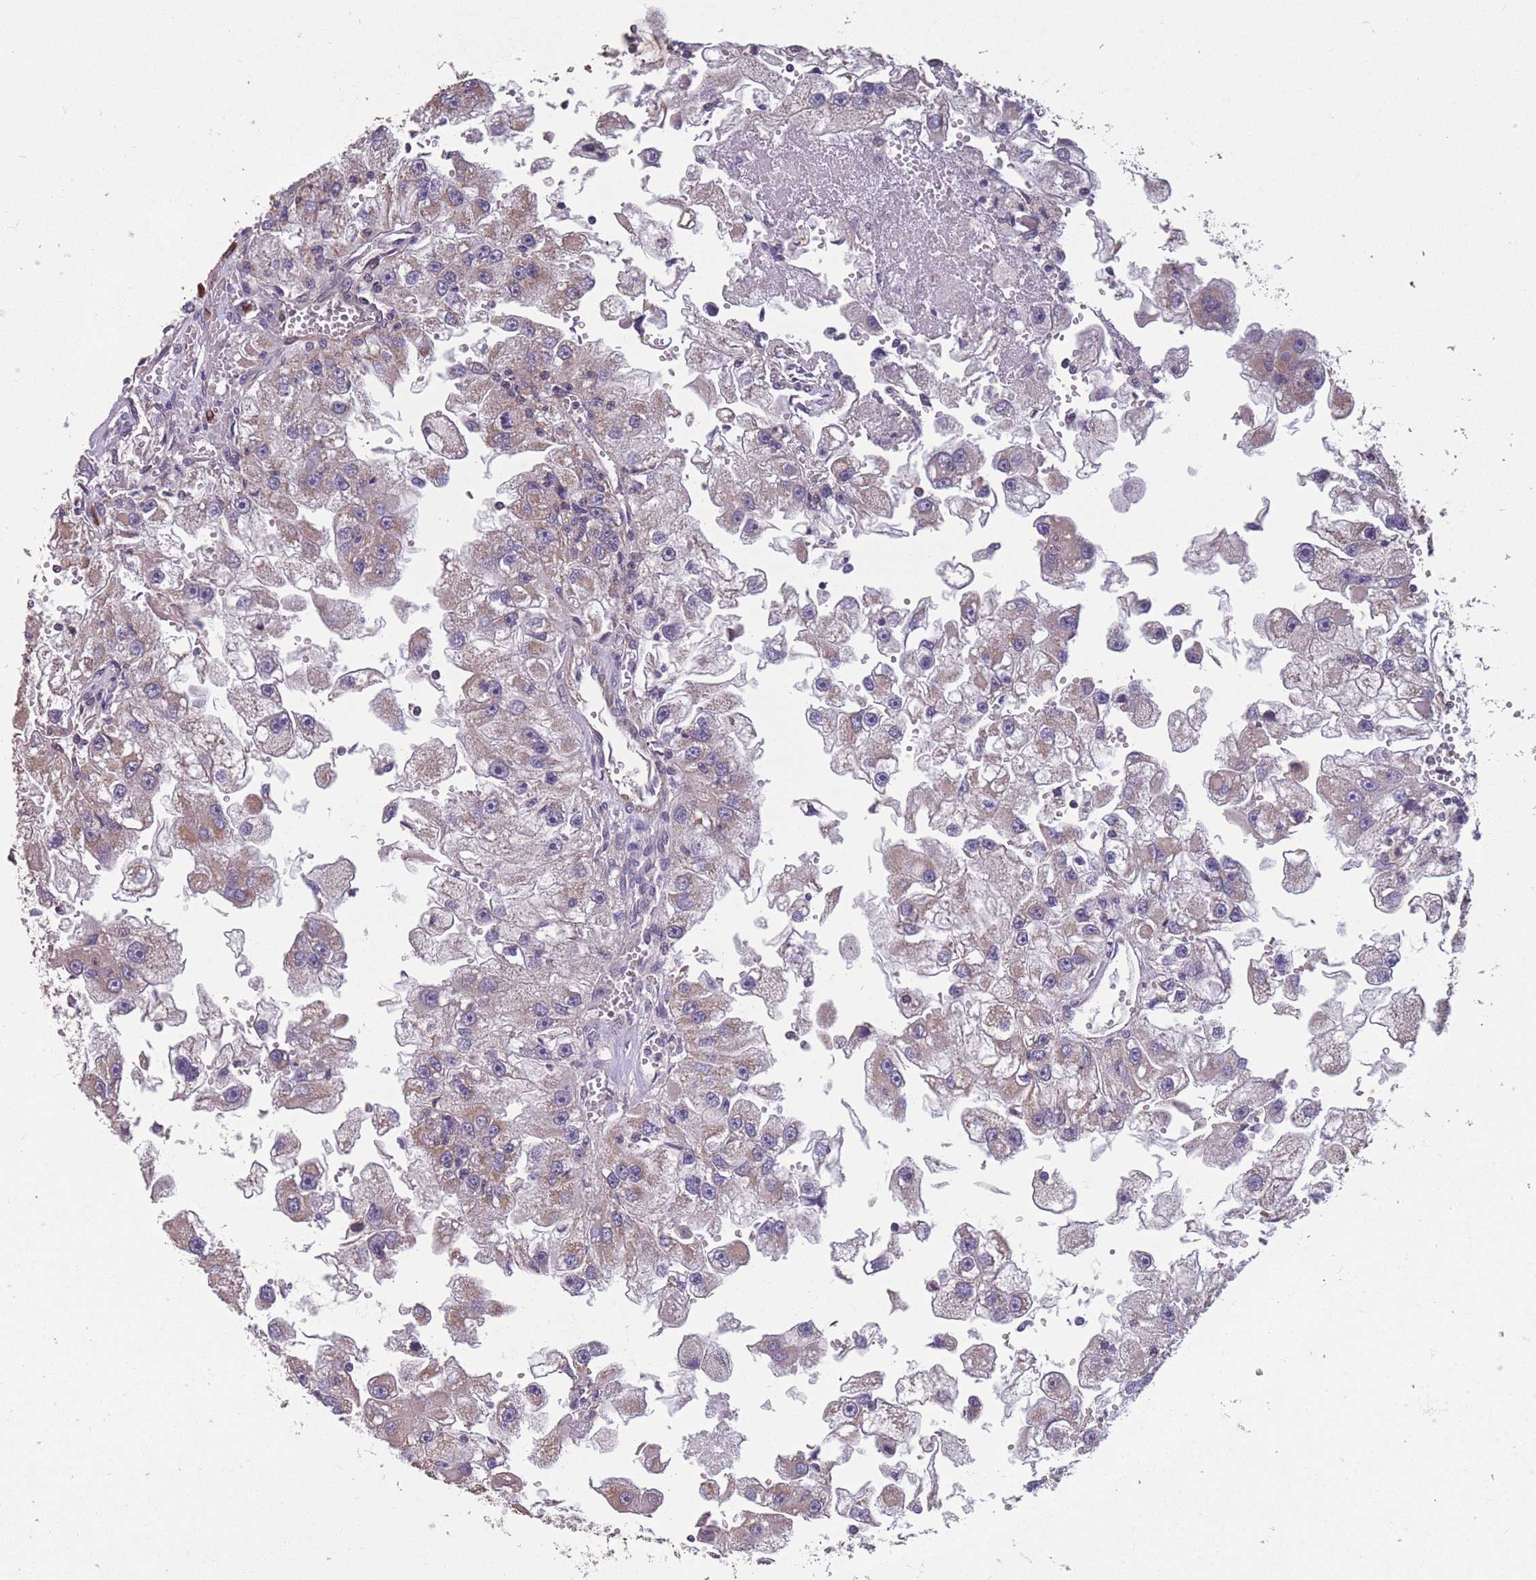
{"staining": {"intensity": "weak", "quantity": "25%-75%", "location": "cytoplasmic/membranous"}, "tissue": "renal cancer", "cell_type": "Tumor cells", "image_type": "cancer", "snomed": [{"axis": "morphology", "description": "Adenocarcinoma, NOS"}, {"axis": "topography", "description": "Kidney"}], "caption": "Weak cytoplasmic/membranous staining for a protein is identified in about 25%-75% of tumor cells of renal cancer using IHC.", "gene": "TOMM40L", "patient": {"sex": "male", "age": 63}}